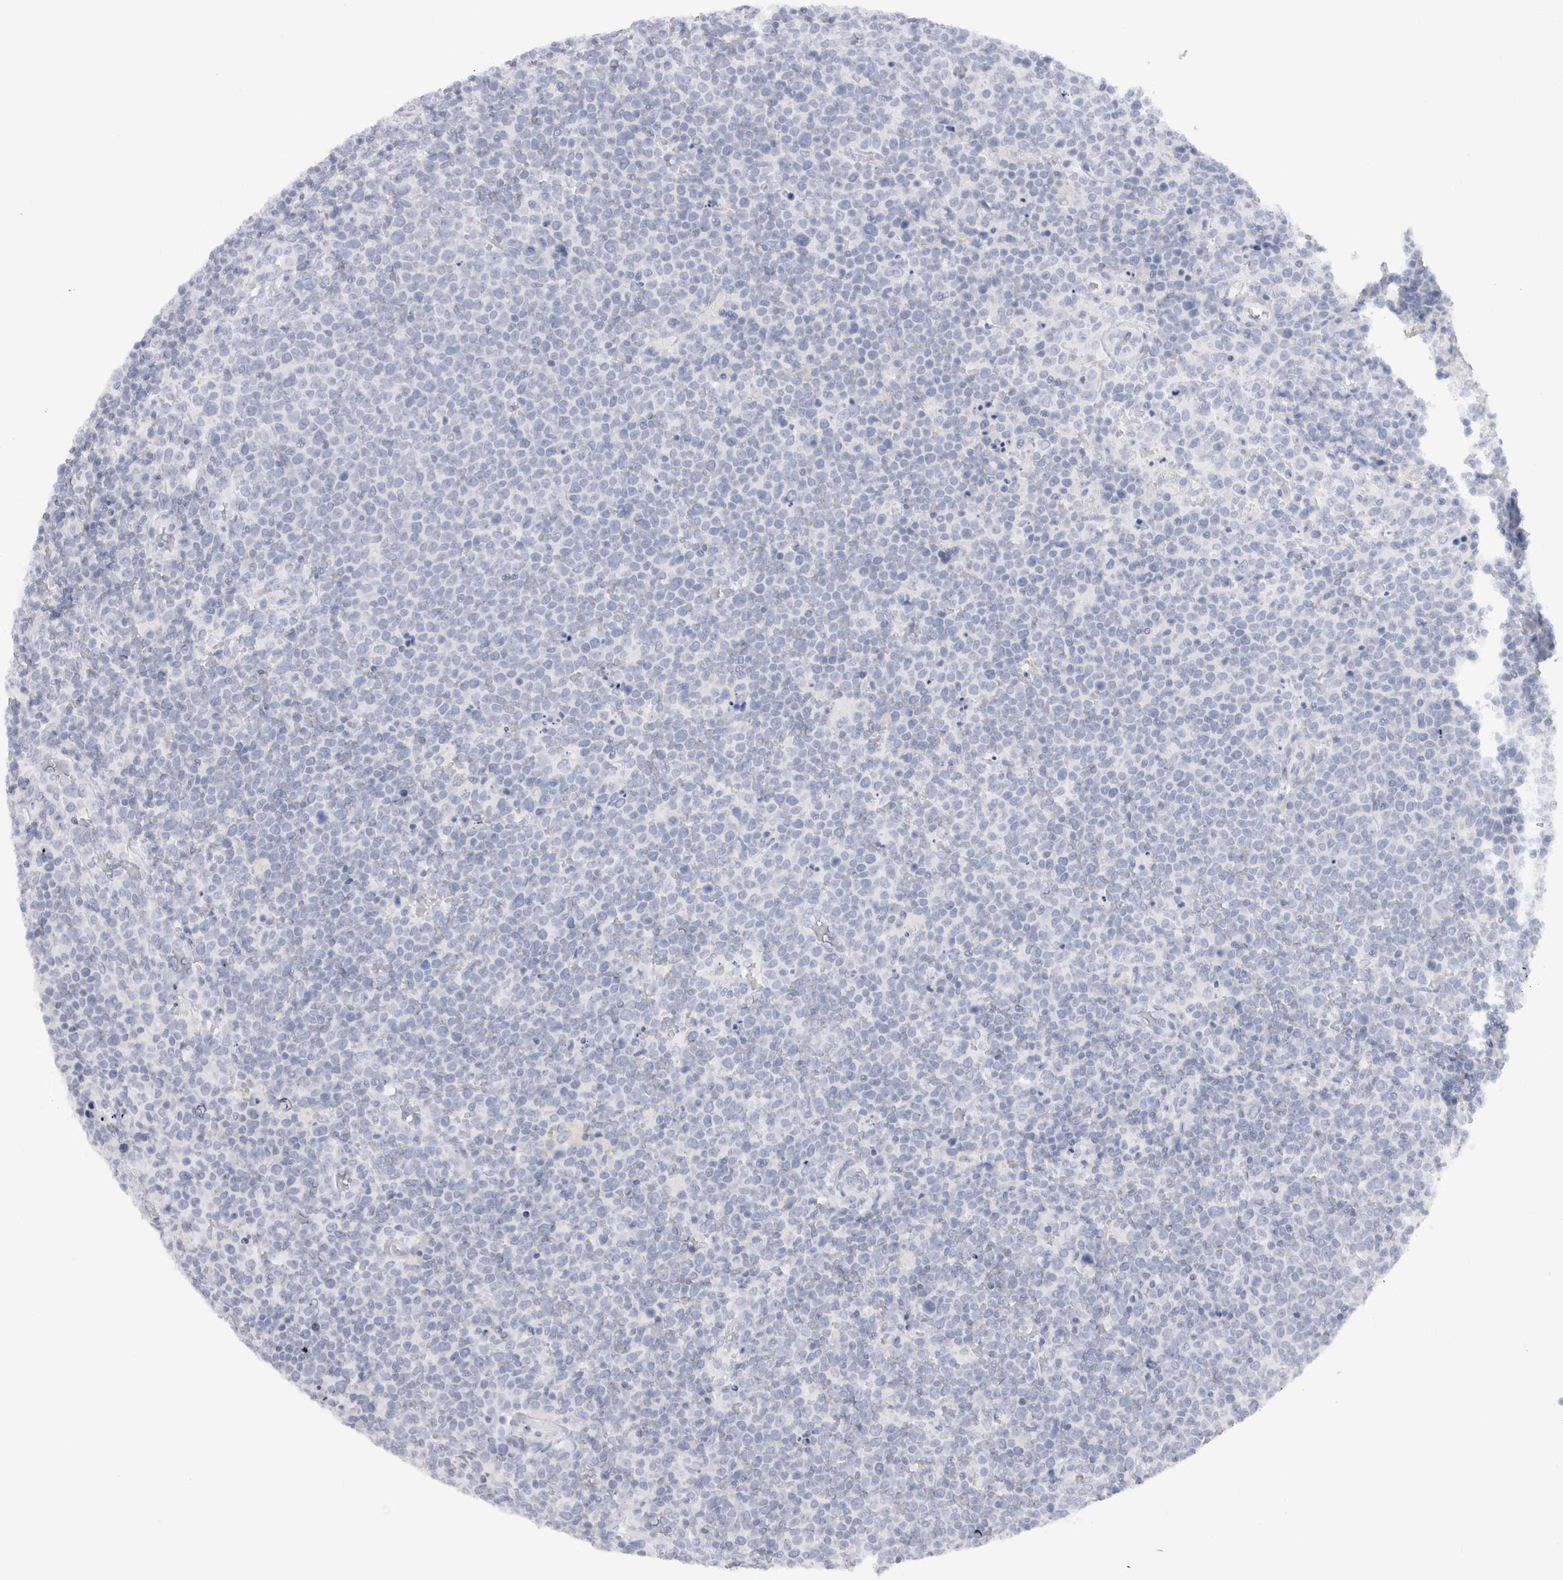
{"staining": {"intensity": "negative", "quantity": "none", "location": "none"}, "tissue": "lymphoma", "cell_type": "Tumor cells", "image_type": "cancer", "snomed": [{"axis": "morphology", "description": "Malignant lymphoma, non-Hodgkin's type, High grade"}, {"axis": "topography", "description": "Lymph node"}], "caption": "The histopathology image exhibits no staining of tumor cells in malignant lymphoma, non-Hodgkin's type (high-grade). (DAB IHC, high magnification).", "gene": "C9orf50", "patient": {"sex": "male", "age": 61}}